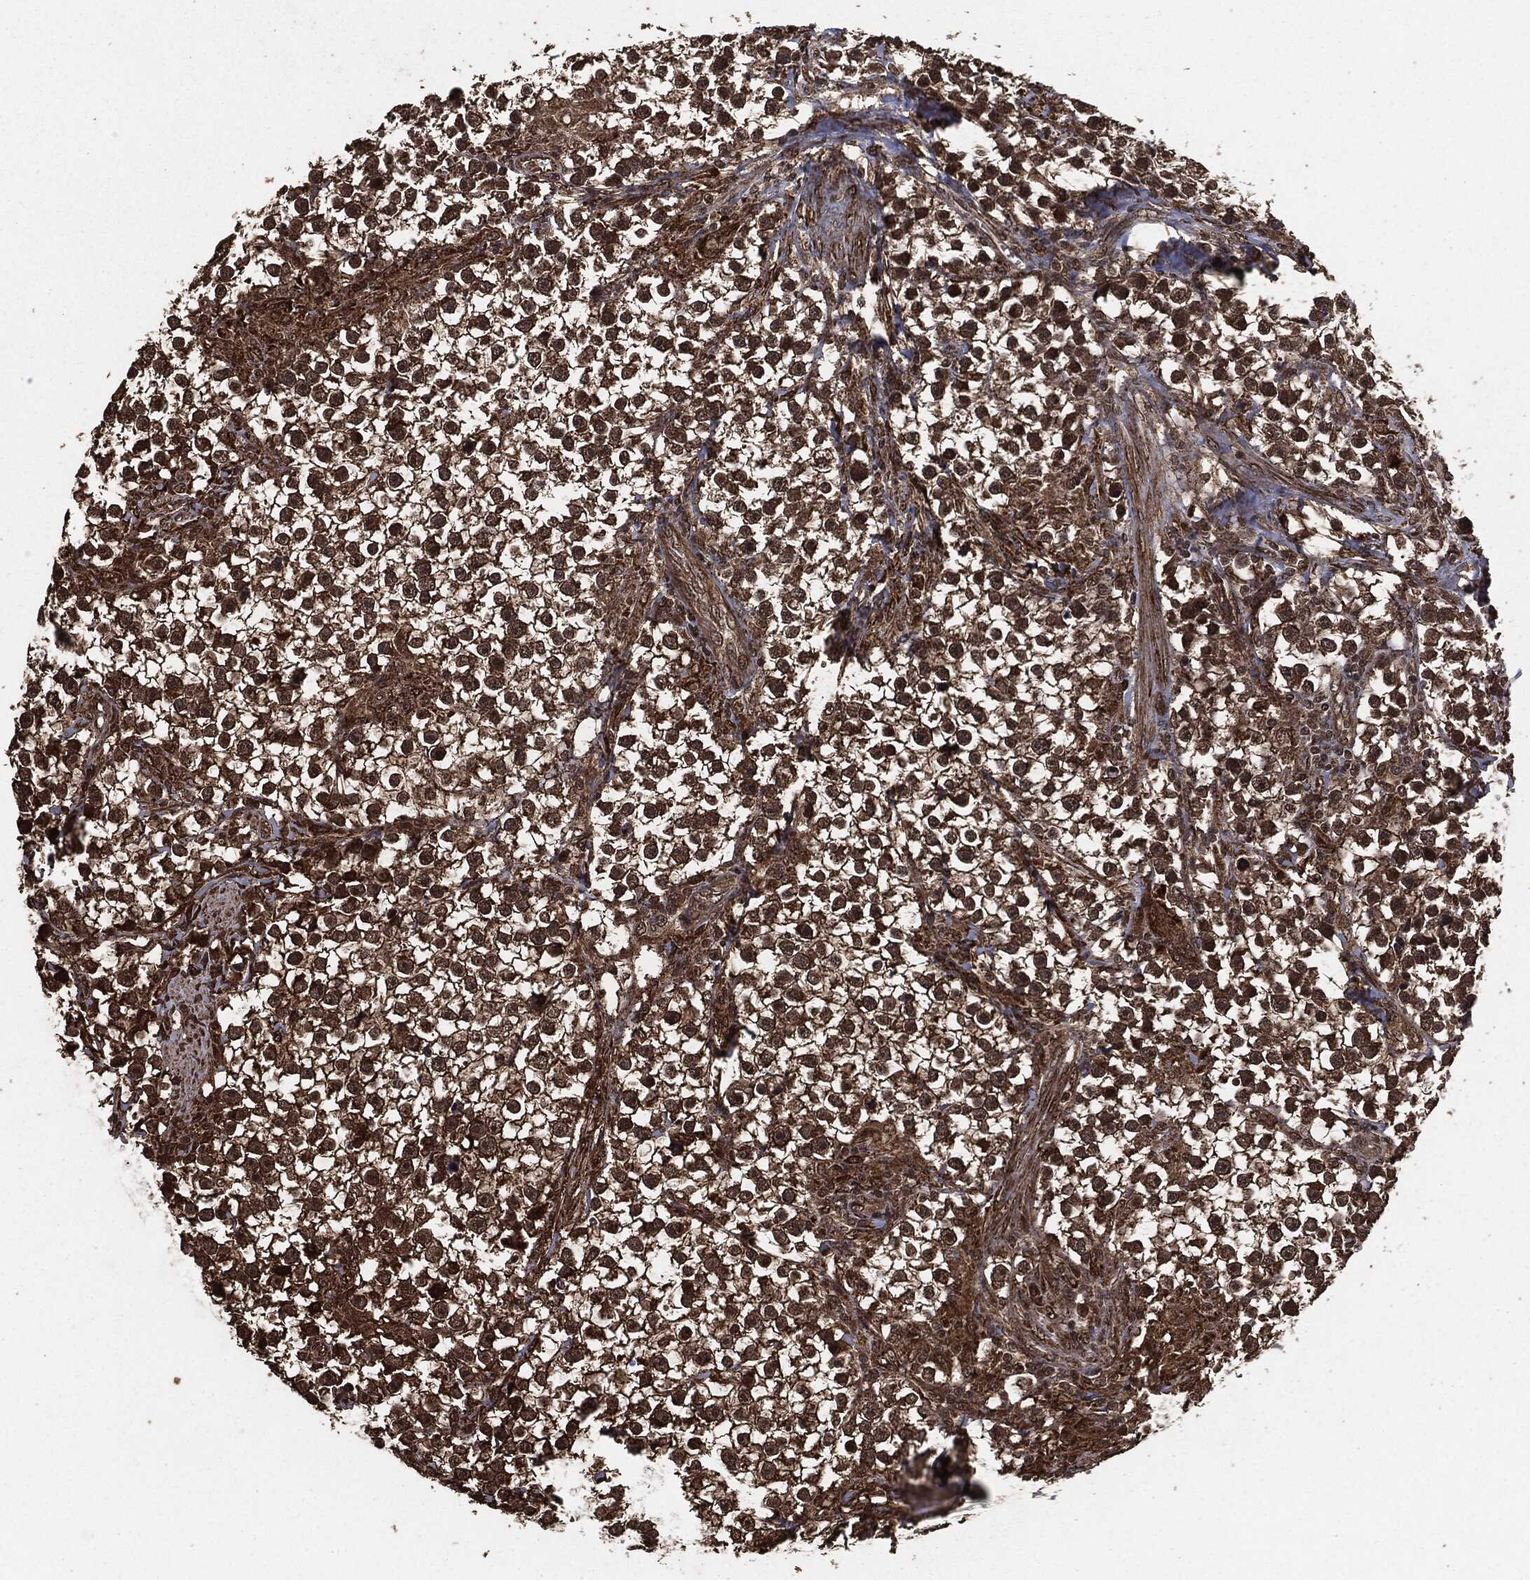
{"staining": {"intensity": "strong", "quantity": "25%-75%", "location": "cytoplasmic/membranous,nuclear"}, "tissue": "testis cancer", "cell_type": "Tumor cells", "image_type": "cancer", "snomed": [{"axis": "morphology", "description": "Seminoma, NOS"}, {"axis": "topography", "description": "Testis"}], "caption": "Testis seminoma stained with a protein marker demonstrates strong staining in tumor cells.", "gene": "EGFR", "patient": {"sex": "male", "age": 59}}